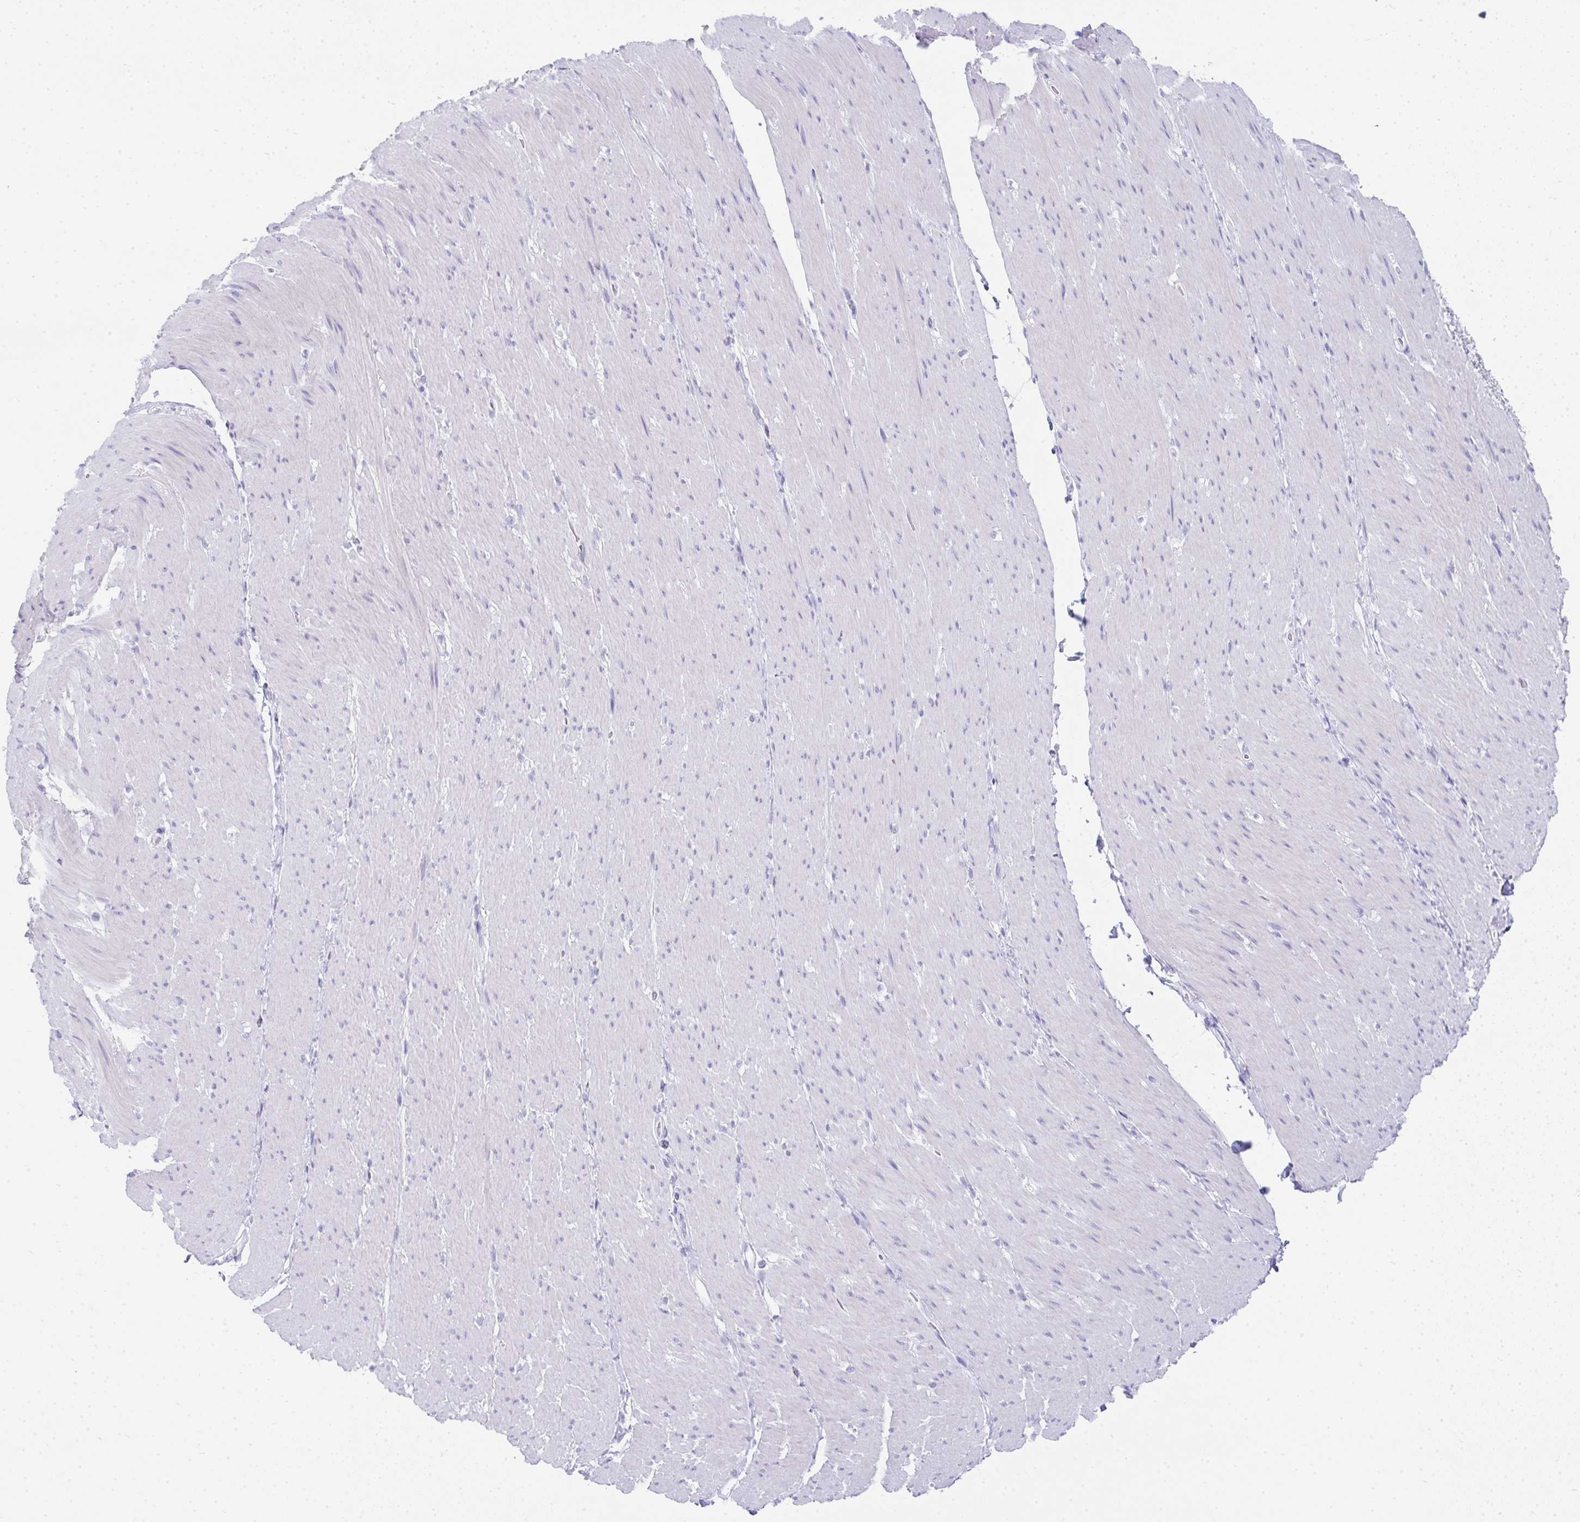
{"staining": {"intensity": "negative", "quantity": "none", "location": "none"}, "tissue": "smooth muscle", "cell_type": "Smooth muscle cells", "image_type": "normal", "snomed": [{"axis": "morphology", "description": "Normal tissue, NOS"}, {"axis": "topography", "description": "Smooth muscle"}, {"axis": "topography", "description": "Rectum"}], "caption": "DAB immunohistochemical staining of unremarkable human smooth muscle displays no significant positivity in smooth muscle cells. (DAB immunohistochemistry visualized using brightfield microscopy, high magnification).", "gene": "RLF", "patient": {"sex": "male", "age": 53}}